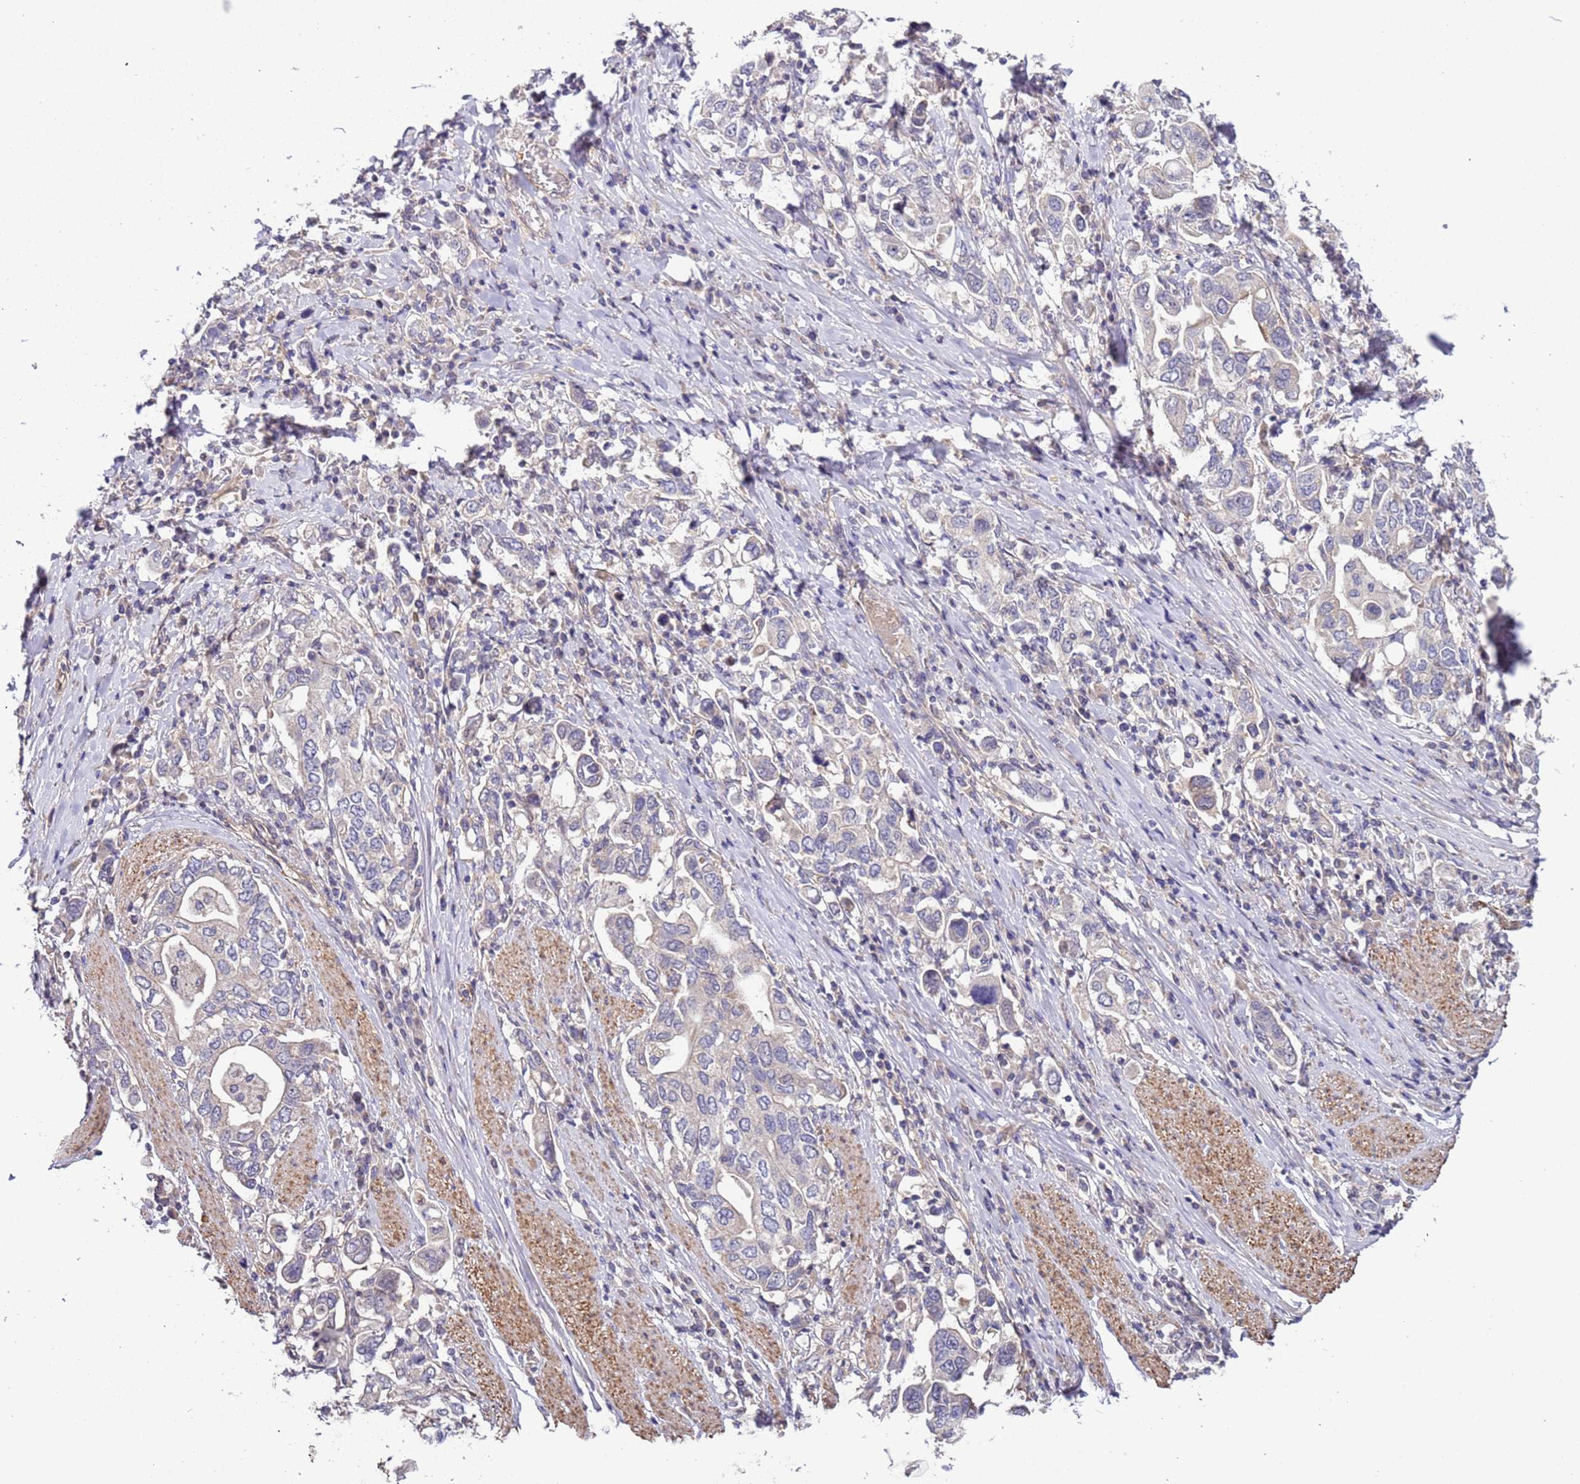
{"staining": {"intensity": "negative", "quantity": "none", "location": "none"}, "tissue": "stomach cancer", "cell_type": "Tumor cells", "image_type": "cancer", "snomed": [{"axis": "morphology", "description": "Adenocarcinoma, NOS"}, {"axis": "topography", "description": "Stomach, upper"}, {"axis": "topography", "description": "Stomach"}], "caption": "This is a micrograph of immunohistochemistry staining of adenocarcinoma (stomach), which shows no positivity in tumor cells. (DAB immunohistochemistry, high magnification).", "gene": "LAMB4", "patient": {"sex": "male", "age": 62}}